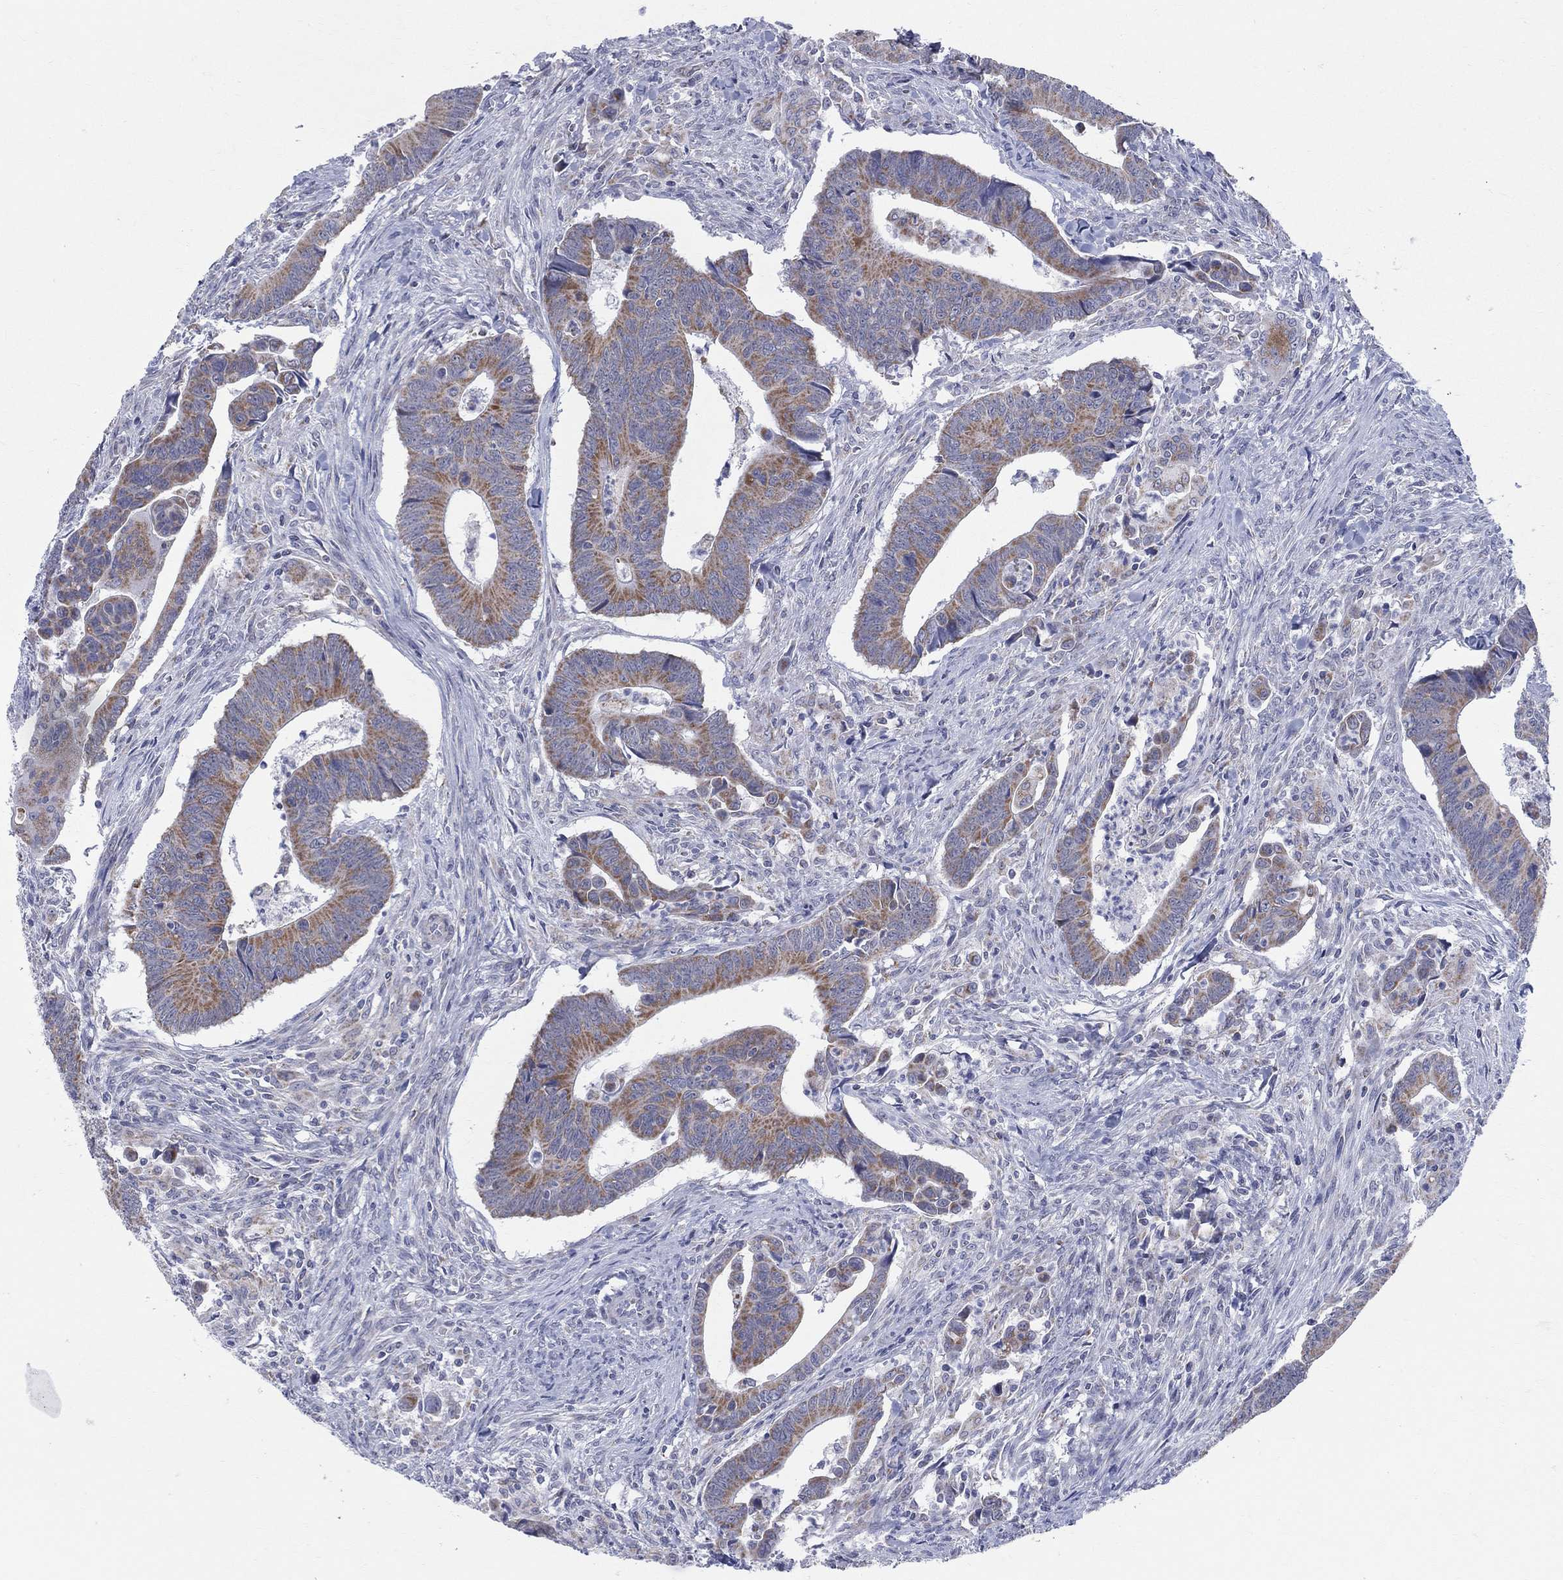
{"staining": {"intensity": "moderate", "quantity": ">75%", "location": "cytoplasmic/membranous"}, "tissue": "colorectal cancer", "cell_type": "Tumor cells", "image_type": "cancer", "snomed": [{"axis": "morphology", "description": "Adenocarcinoma, NOS"}, {"axis": "topography", "description": "Rectum"}], "caption": "Immunohistochemistry (DAB (3,3'-diaminobenzidine)) staining of colorectal cancer shows moderate cytoplasmic/membranous protein staining in approximately >75% of tumor cells.", "gene": "KISS1R", "patient": {"sex": "male", "age": 67}}